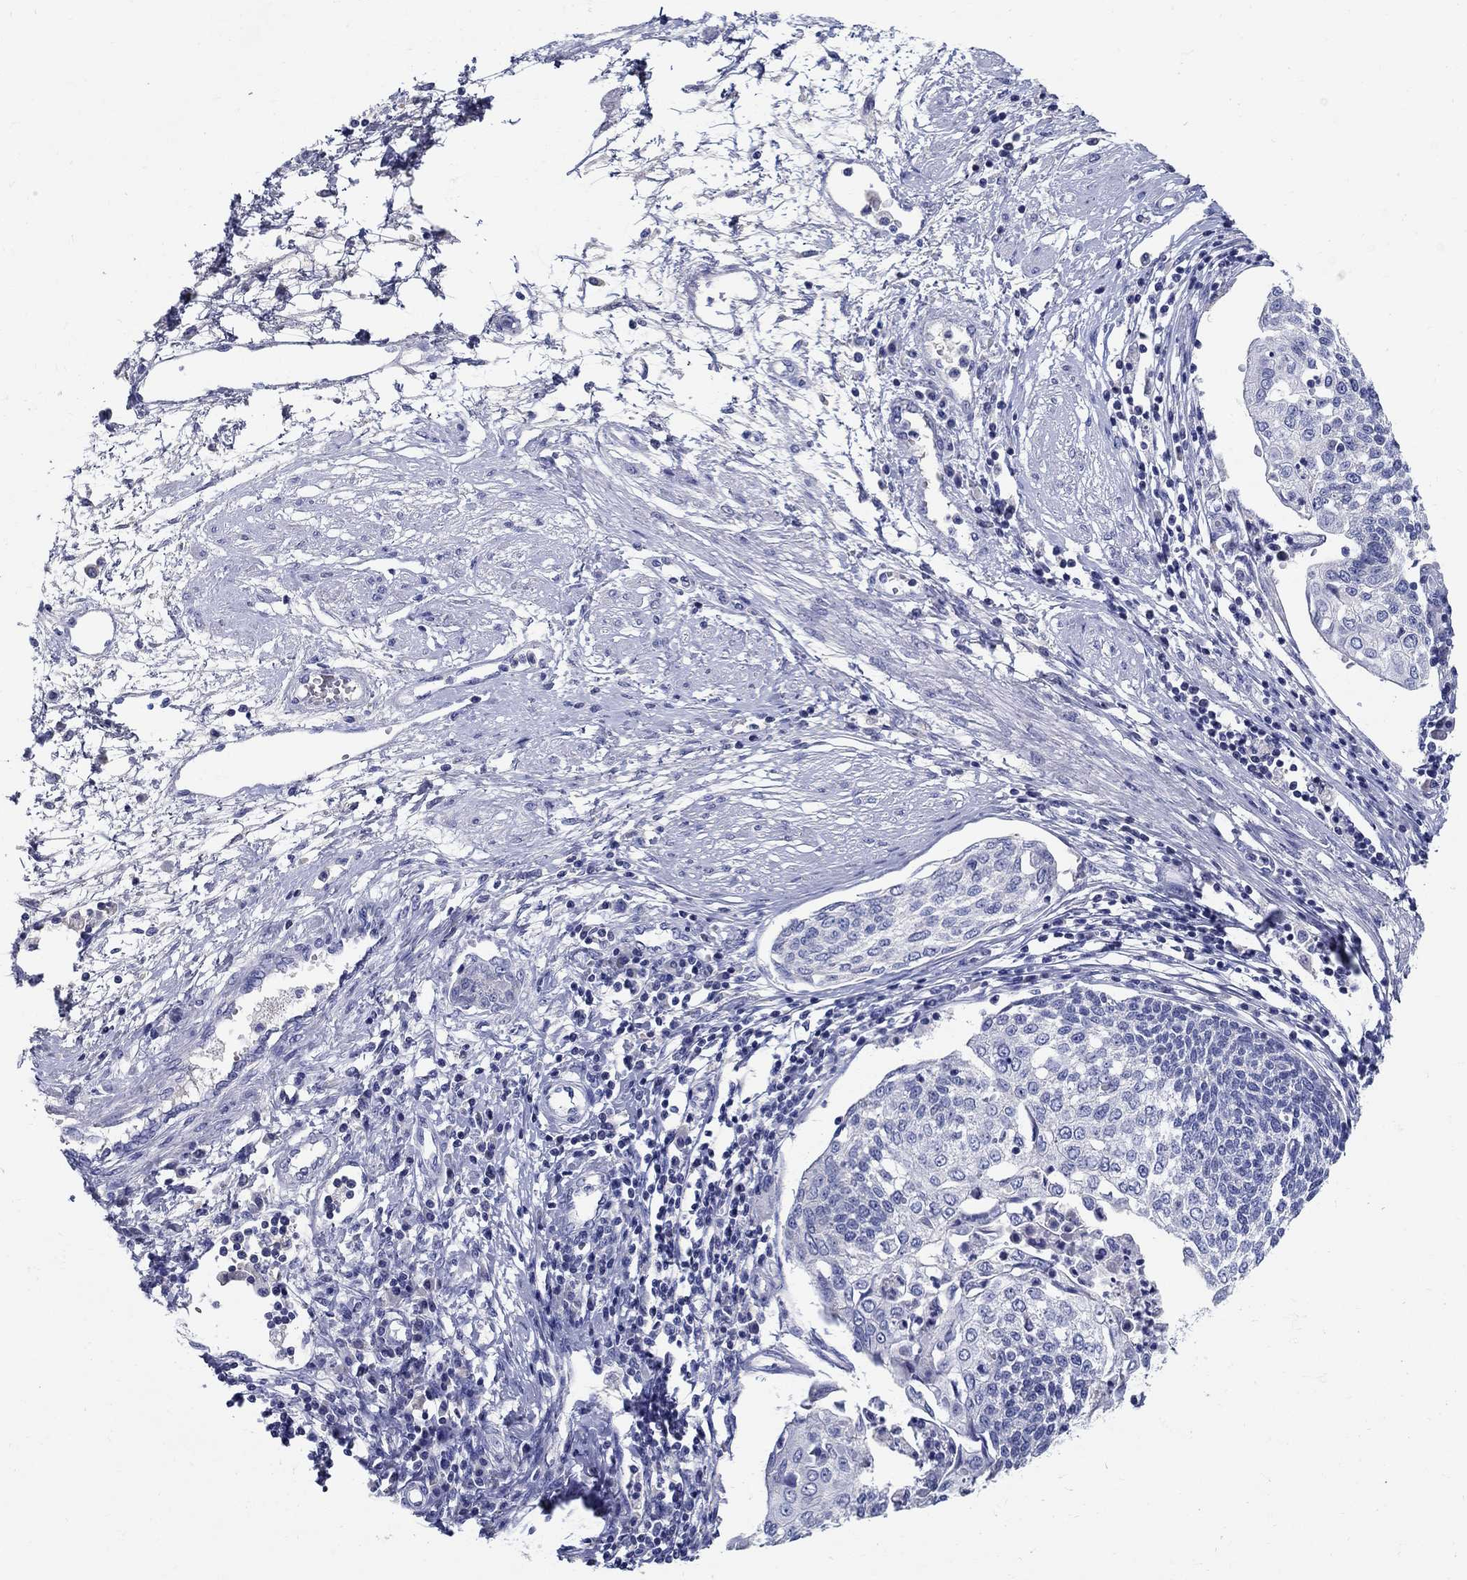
{"staining": {"intensity": "negative", "quantity": "none", "location": "none"}, "tissue": "cervical cancer", "cell_type": "Tumor cells", "image_type": "cancer", "snomed": [{"axis": "morphology", "description": "Squamous cell carcinoma, NOS"}, {"axis": "topography", "description": "Cervix"}], "caption": "The photomicrograph displays no staining of tumor cells in cervical cancer.", "gene": "CRYGD", "patient": {"sex": "female", "age": 34}}